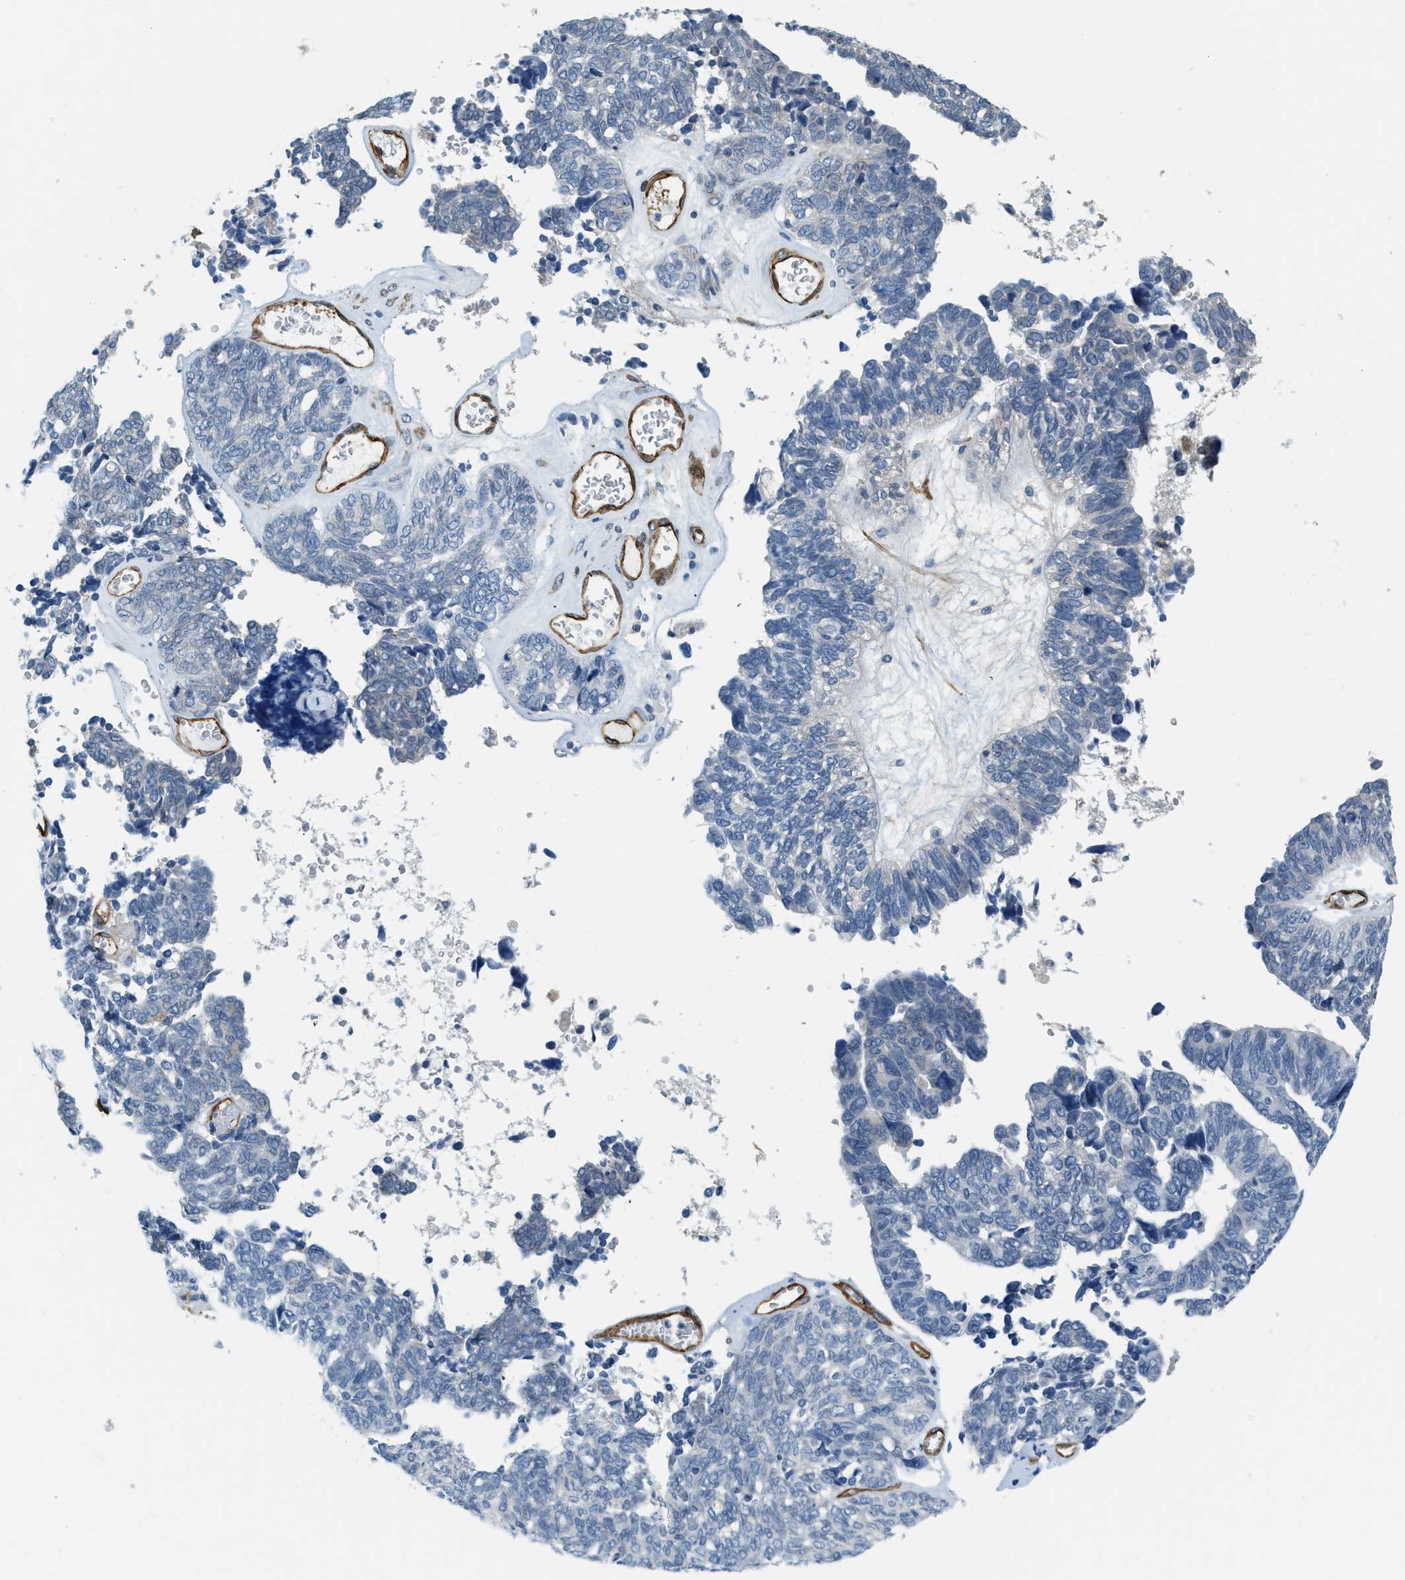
{"staining": {"intensity": "negative", "quantity": "none", "location": "none"}, "tissue": "ovarian cancer", "cell_type": "Tumor cells", "image_type": "cancer", "snomed": [{"axis": "morphology", "description": "Cystadenocarcinoma, serous, NOS"}, {"axis": "topography", "description": "Ovary"}], "caption": "A photomicrograph of serous cystadenocarcinoma (ovarian) stained for a protein demonstrates no brown staining in tumor cells. Brightfield microscopy of immunohistochemistry (IHC) stained with DAB (3,3'-diaminobenzidine) (brown) and hematoxylin (blue), captured at high magnification.", "gene": "TMEM43", "patient": {"sex": "female", "age": 79}}